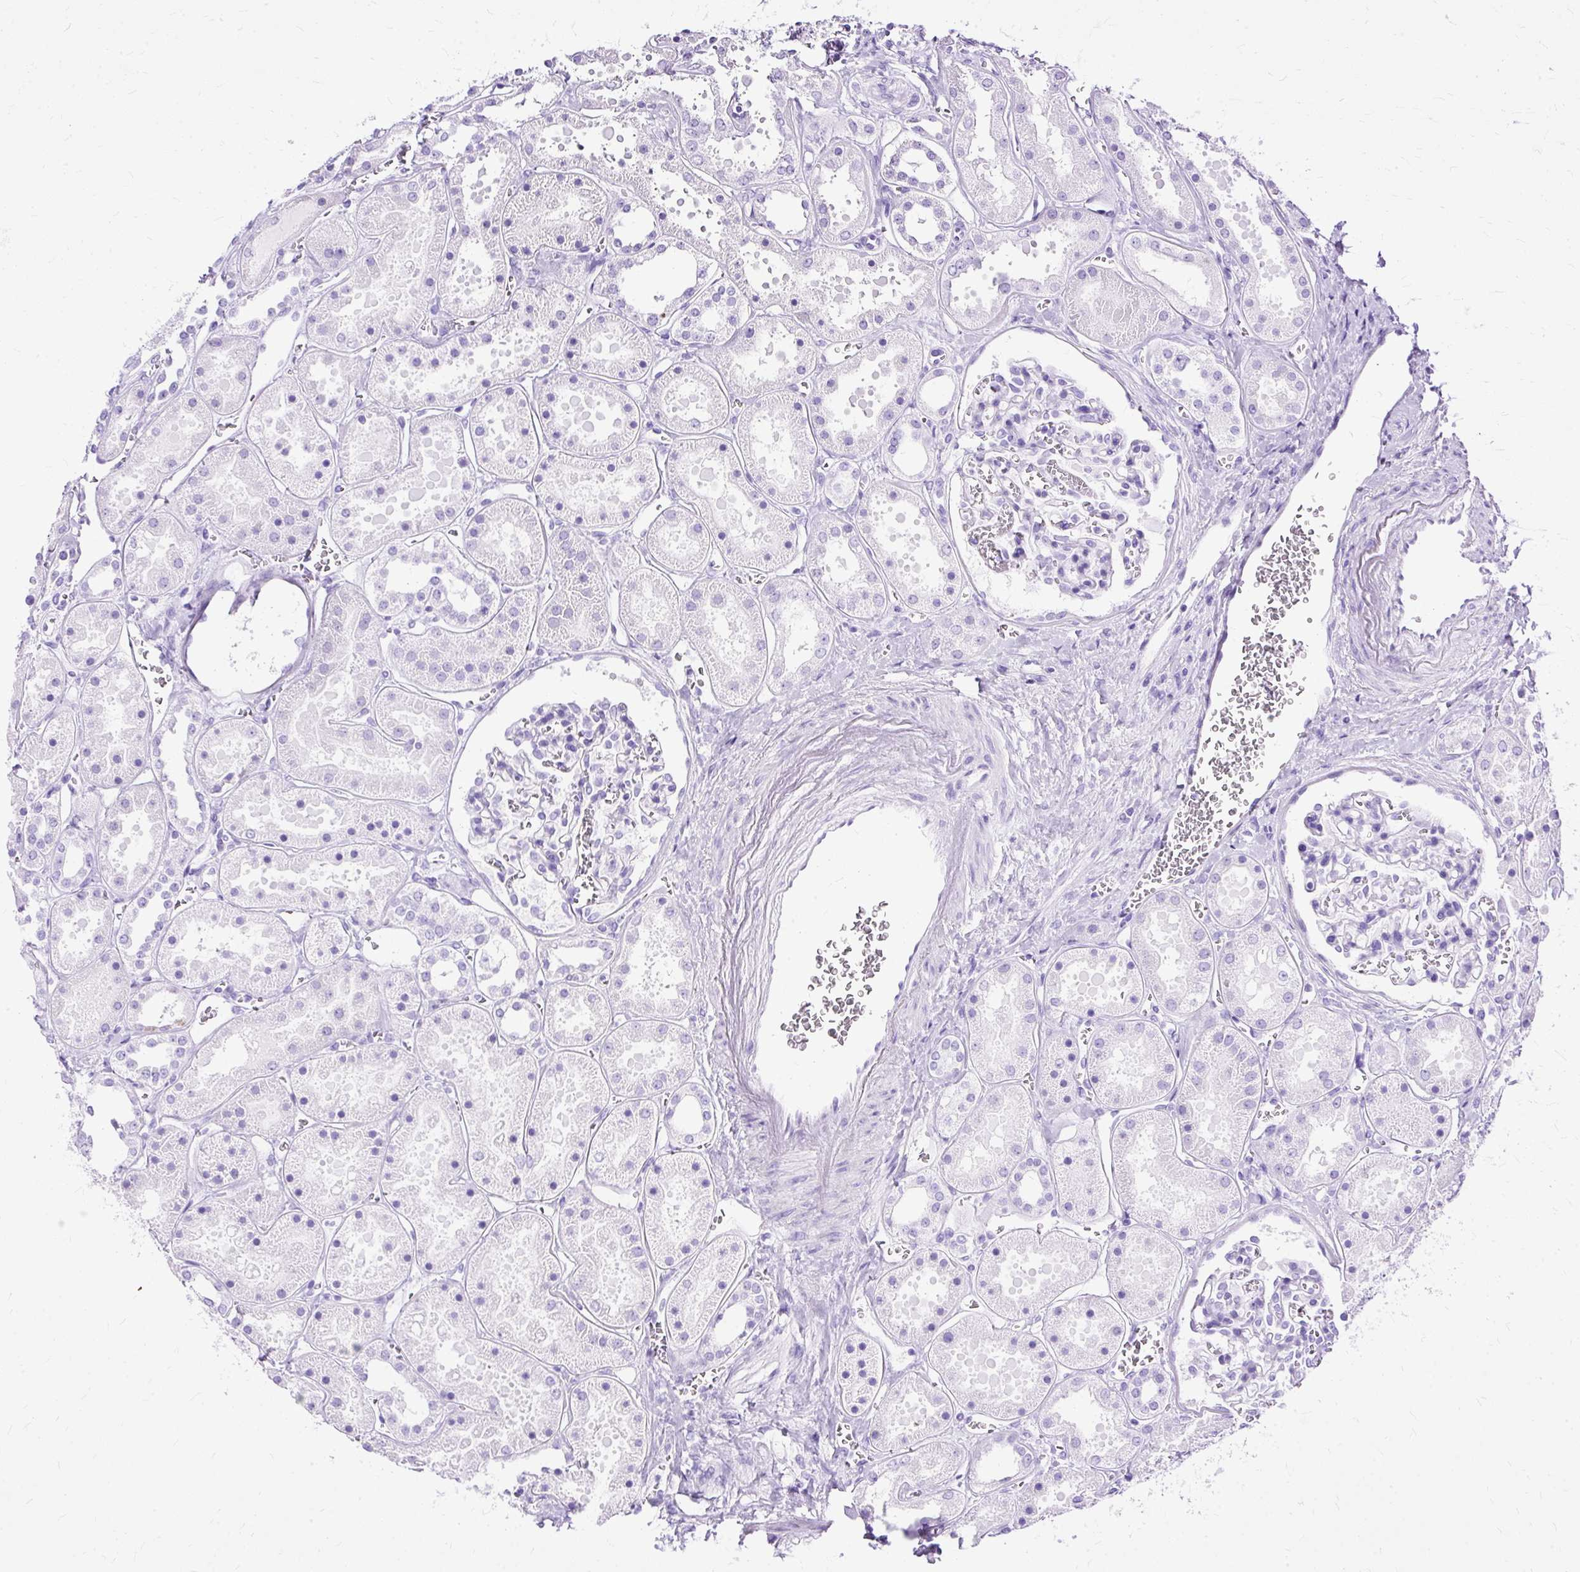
{"staining": {"intensity": "negative", "quantity": "none", "location": "none"}, "tissue": "kidney", "cell_type": "Cells in glomeruli", "image_type": "normal", "snomed": [{"axis": "morphology", "description": "Normal tissue, NOS"}, {"axis": "topography", "description": "Kidney"}], "caption": "DAB immunohistochemical staining of normal human kidney exhibits no significant staining in cells in glomeruli.", "gene": "SLC8A2", "patient": {"sex": "female", "age": 41}}